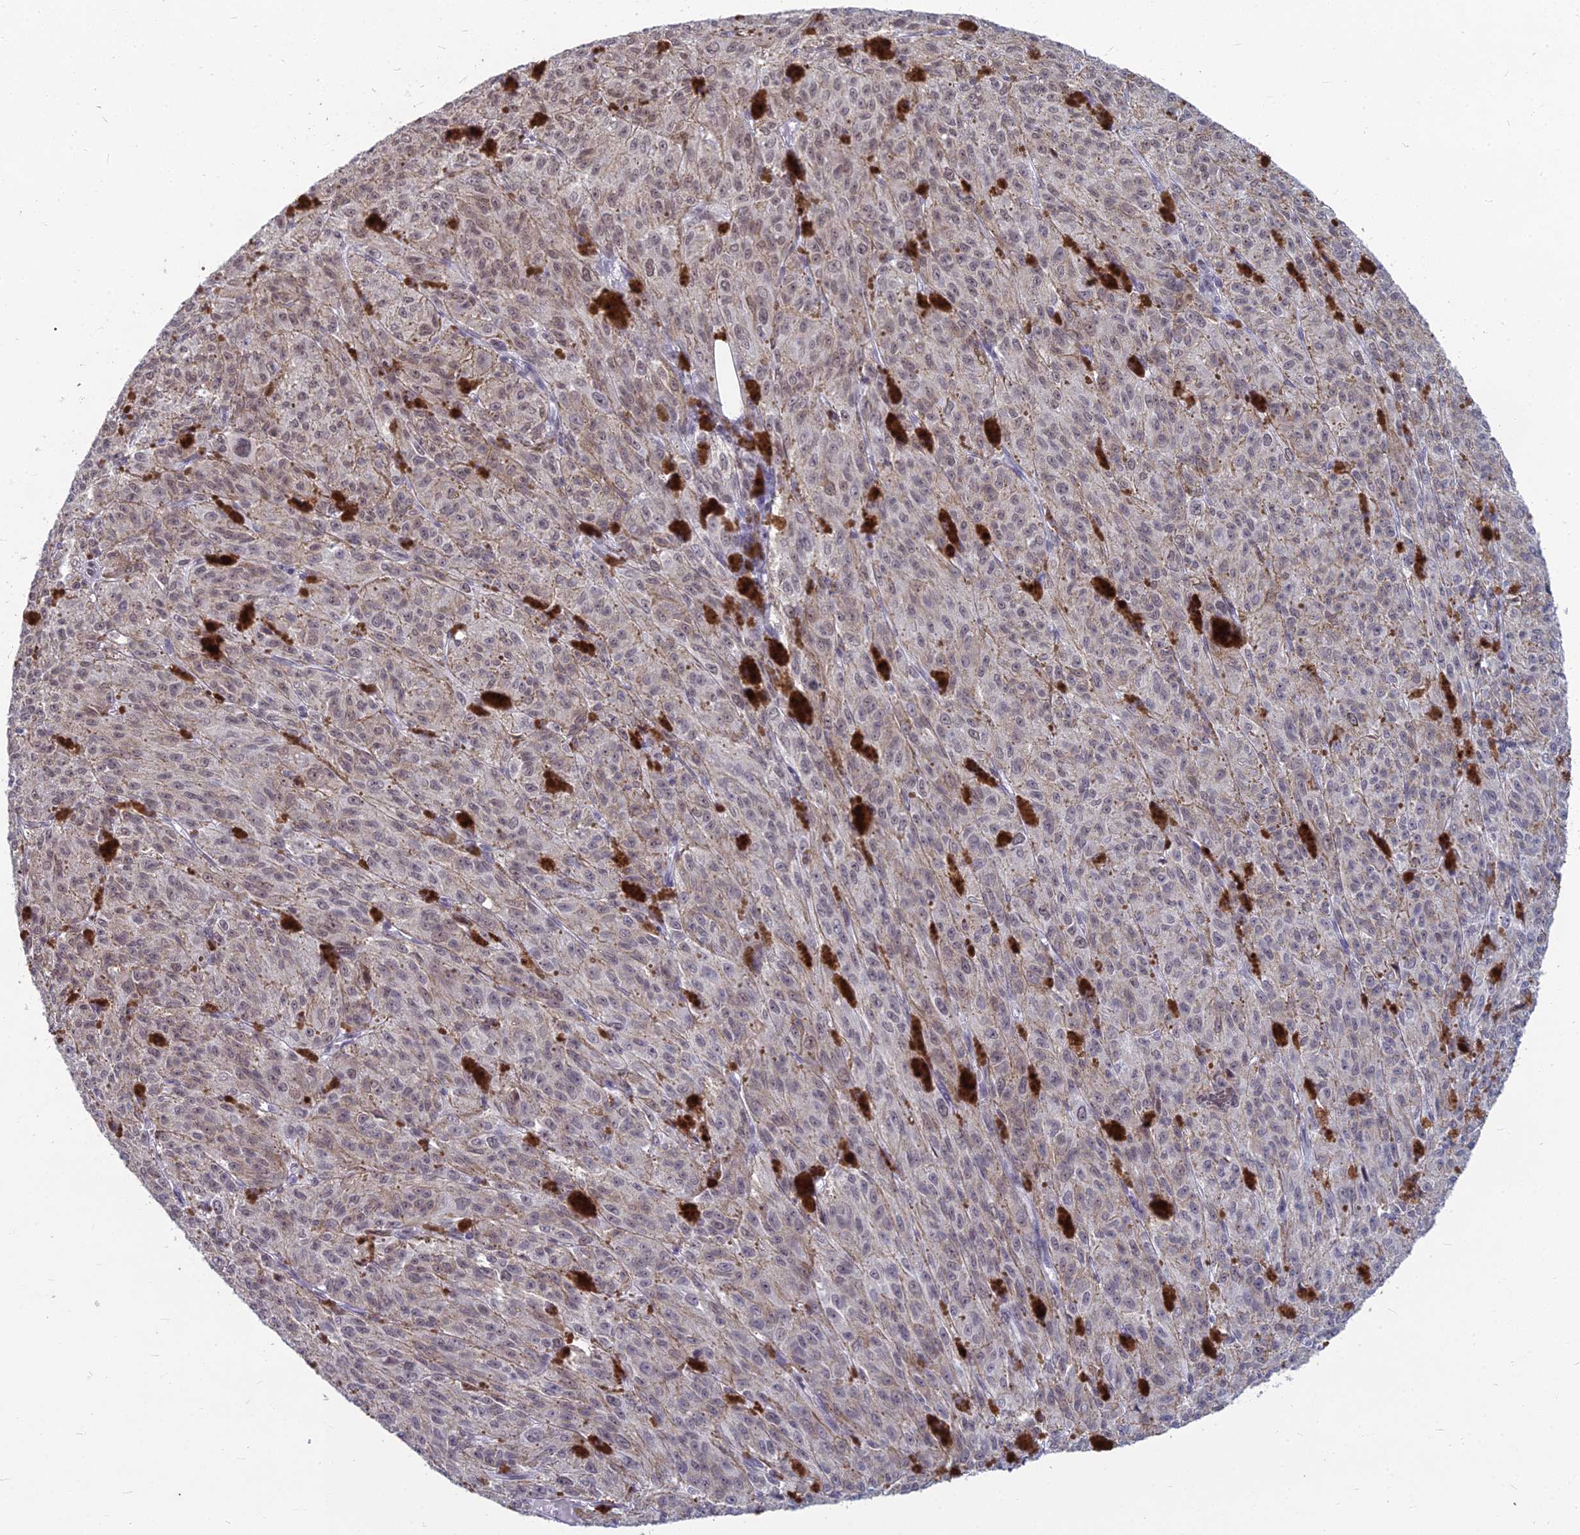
{"staining": {"intensity": "negative", "quantity": "none", "location": "none"}, "tissue": "melanoma", "cell_type": "Tumor cells", "image_type": "cancer", "snomed": [{"axis": "morphology", "description": "Malignant melanoma, NOS"}, {"axis": "topography", "description": "Skin"}], "caption": "The micrograph shows no significant expression in tumor cells of malignant melanoma.", "gene": "KAT7", "patient": {"sex": "female", "age": 52}}